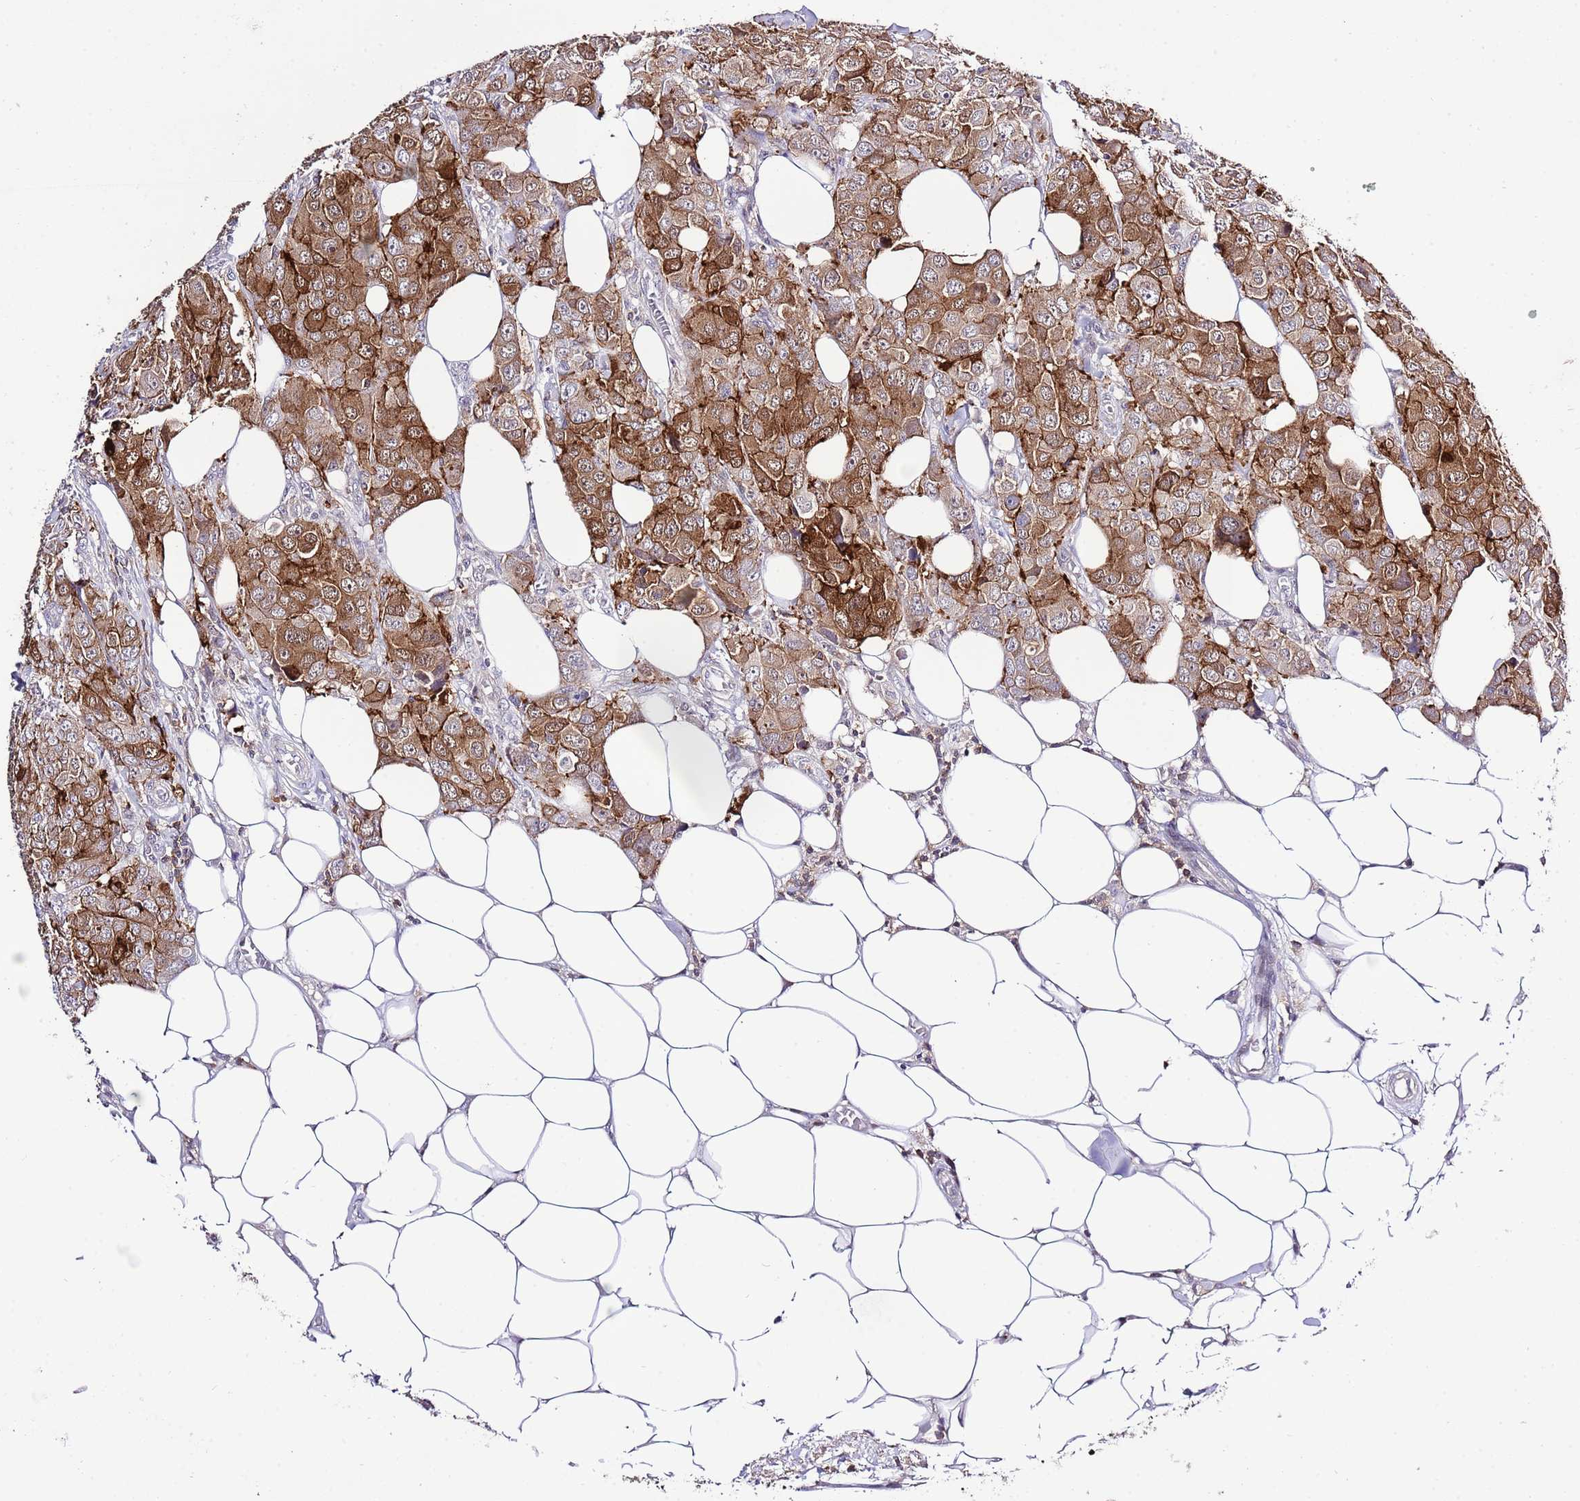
{"staining": {"intensity": "strong", "quantity": ">75%", "location": "cytoplasmic/membranous"}, "tissue": "breast cancer", "cell_type": "Tumor cells", "image_type": "cancer", "snomed": [{"axis": "morphology", "description": "Duct carcinoma"}, {"axis": "topography", "description": "Breast"}], "caption": "DAB (3,3'-diaminobenzidine) immunohistochemical staining of human breast infiltrating ductal carcinoma demonstrates strong cytoplasmic/membranous protein positivity in approximately >75% of tumor cells. The staining is performed using DAB brown chromogen to label protein expression. The nuclei are counter-stained blue using hematoxylin.", "gene": "EFHD1", "patient": {"sex": "female", "age": 43}}